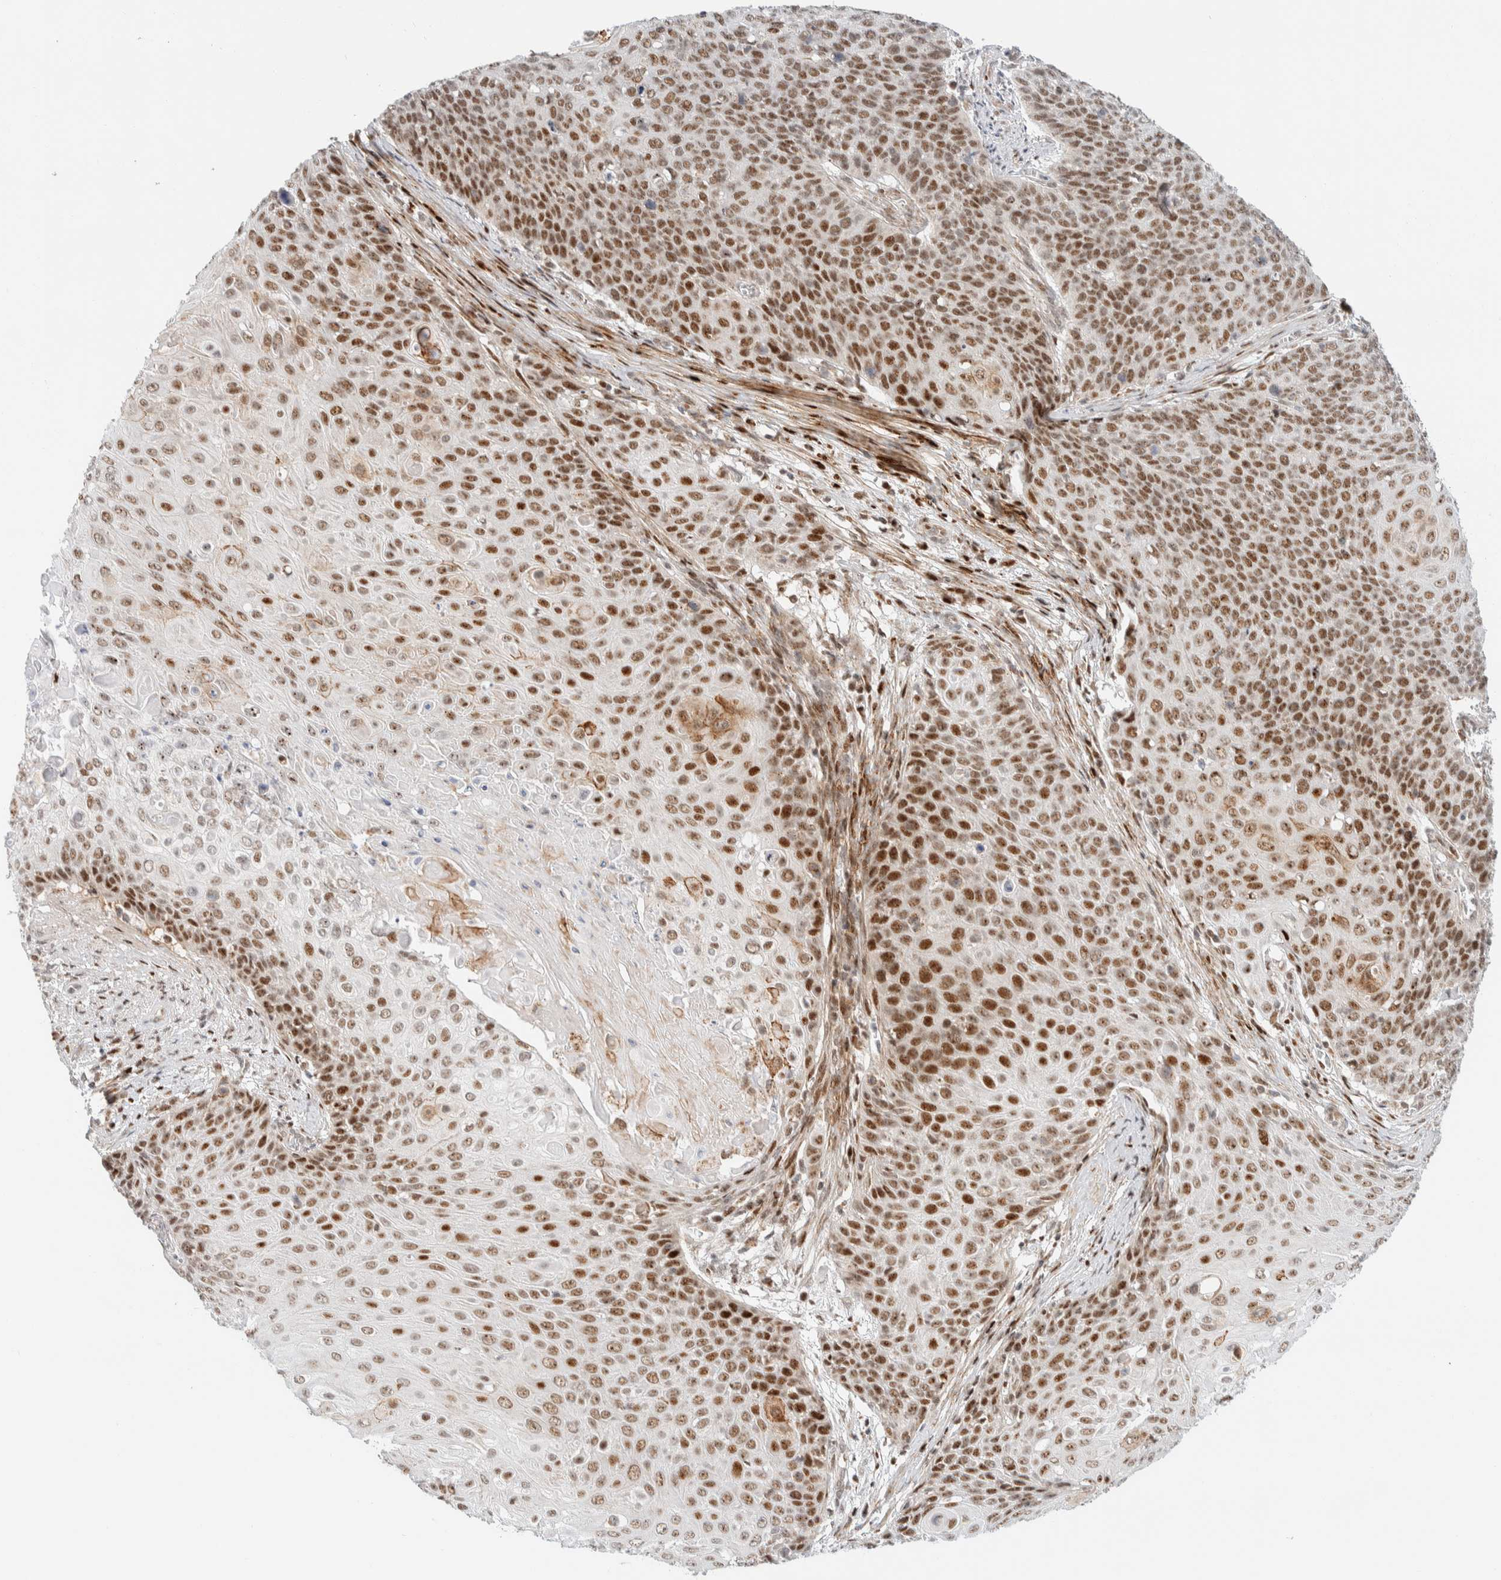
{"staining": {"intensity": "strong", "quantity": ">75%", "location": "nuclear"}, "tissue": "cervical cancer", "cell_type": "Tumor cells", "image_type": "cancer", "snomed": [{"axis": "morphology", "description": "Squamous cell carcinoma, NOS"}, {"axis": "topography", "description": "Cervix"}], "caption": "Immunohistochemistry (DAB (3,3'-diaminobenzidine)) staining of human squamous cell carcinoma (cervical) reveals strong nuclear protein positivity in about >75% of tumor cells.", "gene": "TSPAN32", "patient": {"sex": "female", "age": 39}}